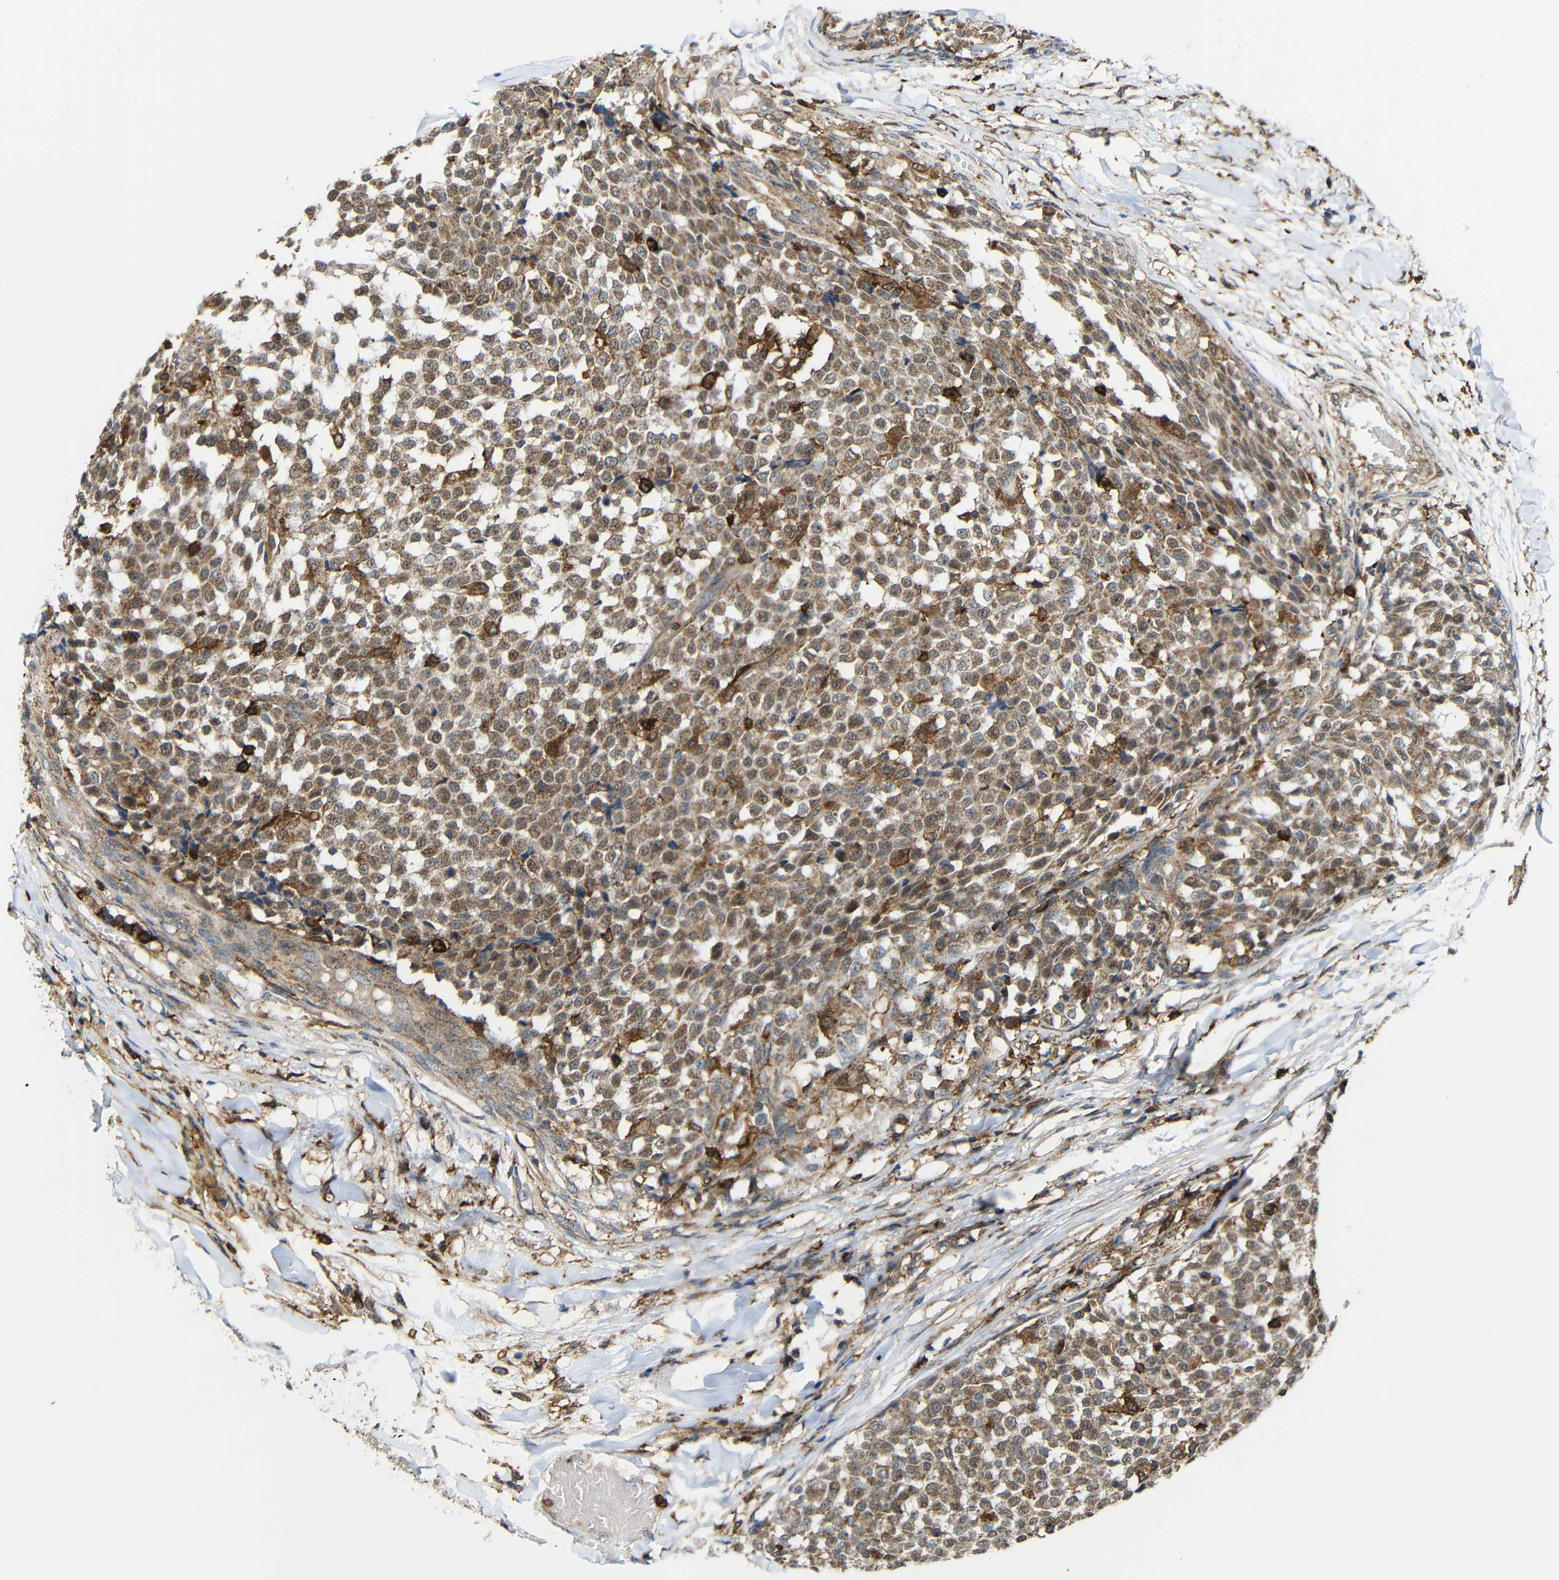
{"staining": {"intensity": "moderate", "quantity": ">75%", "location": "cytoplasmic/membranous"}, "tissue": "testis cancer", "cell_type": "Tumor cells", "image_type": "cancer", "snomed": [{"axis": "morphology", "description": "Seminoma, NOS"}, {"axis": "topography", "description": "Testis"}], "caption": "Protein analysis of testis seminoma tissue demonstrates moderate cytoplasmic/membranous staining in about >75% of tumor cells.", "gene": "C1GALT1", "patient": {"sex": "male", "age": 59}}